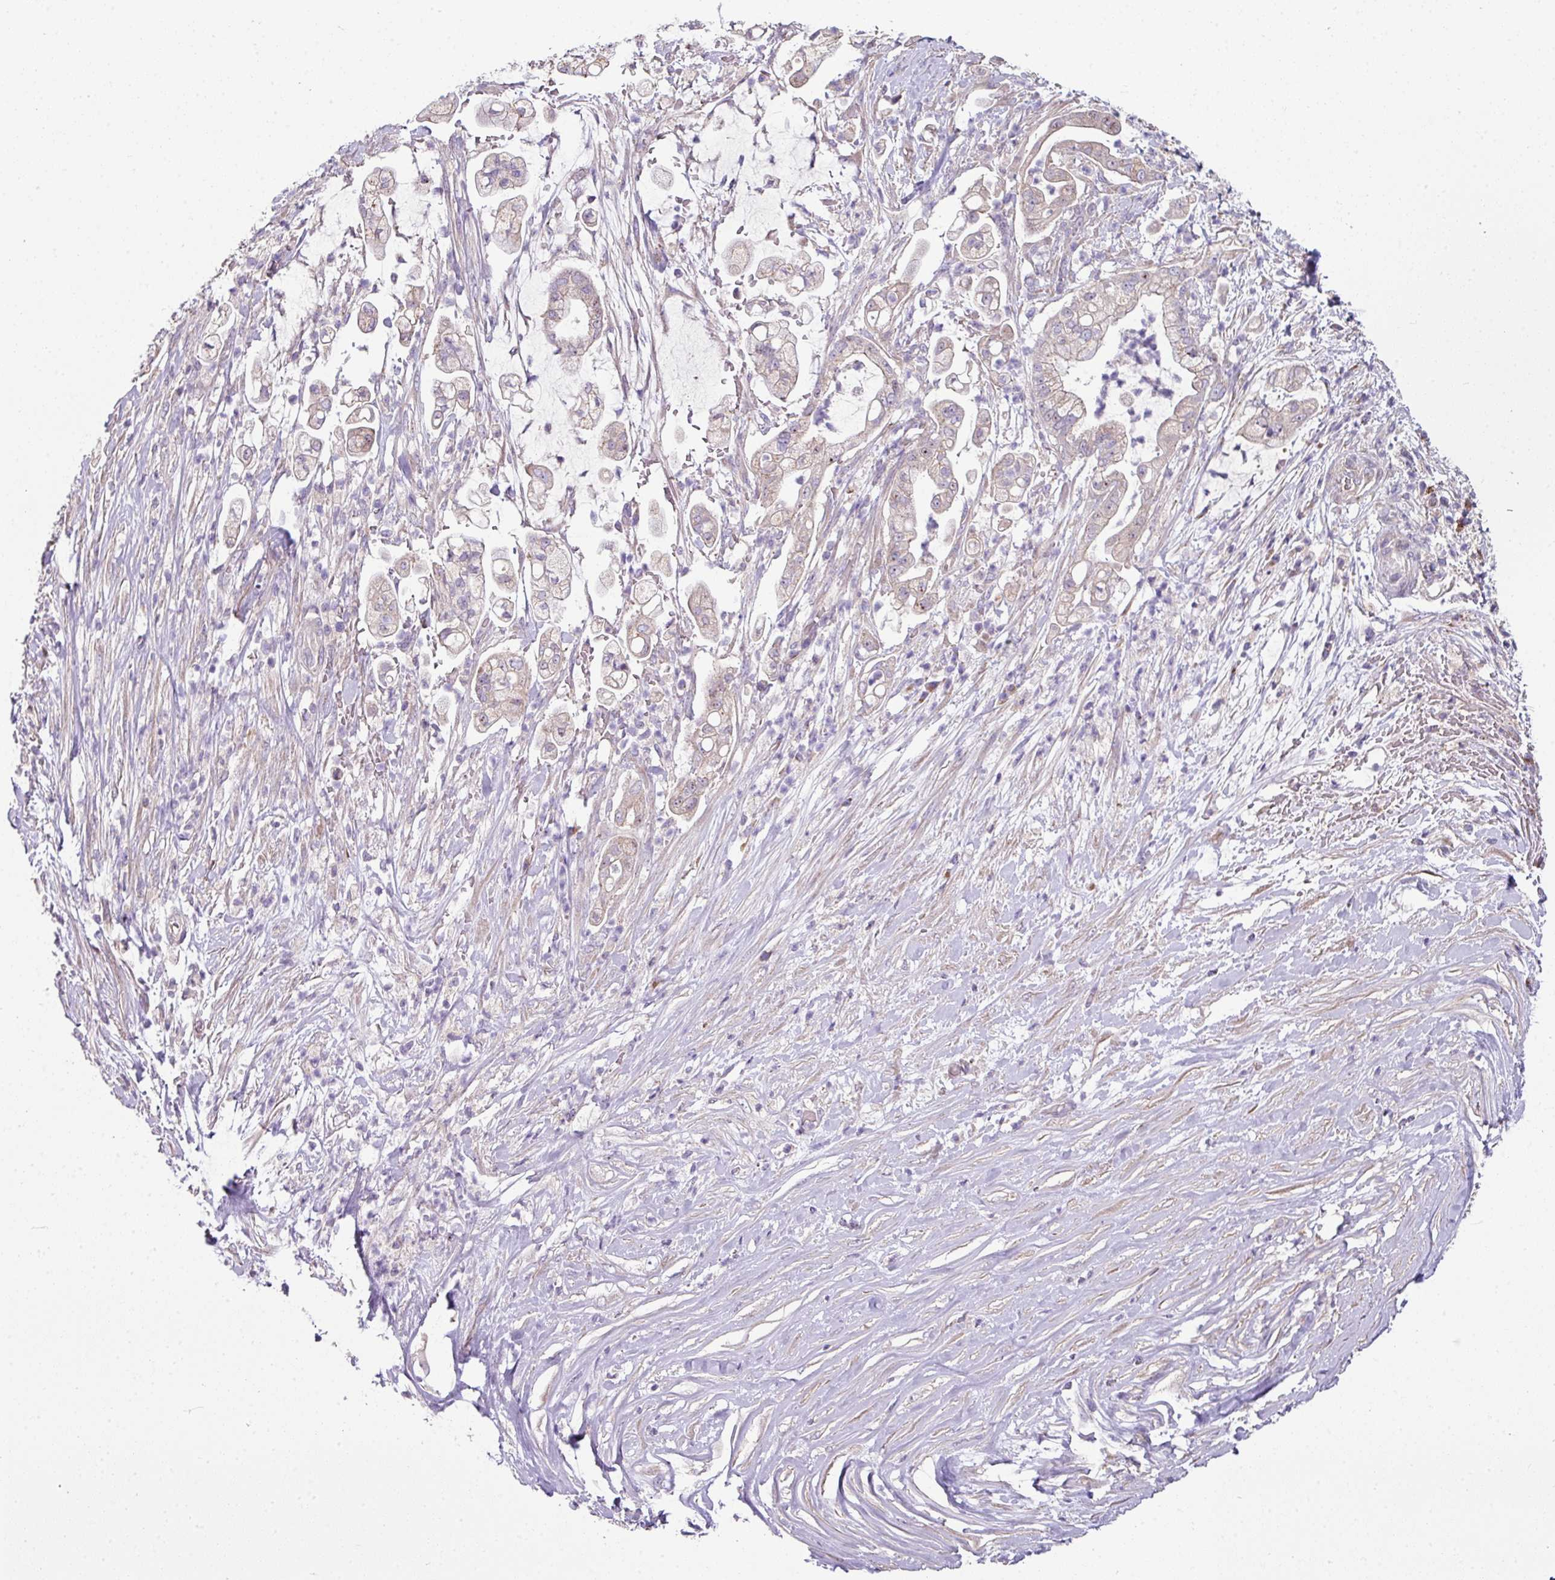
{"staining": {"intensity": "negative", "quantity": "none", "location": "none"}, "tissue": "pancreatic cancer", "cell_type": "Tumor cells", "image_type": "cancer", "snomed": [{"axis": "morphology", "description": "Adenocarcinoma, NOS"}, {"axis": "topography", "description": "Pancreas"}], "caption": "This is a micrograph of IHC staining of pancreatic cancer, which shows no expression in tumor cells.", "gene": "LRRC9", "patient": {"sex": "female", "age": 69}}